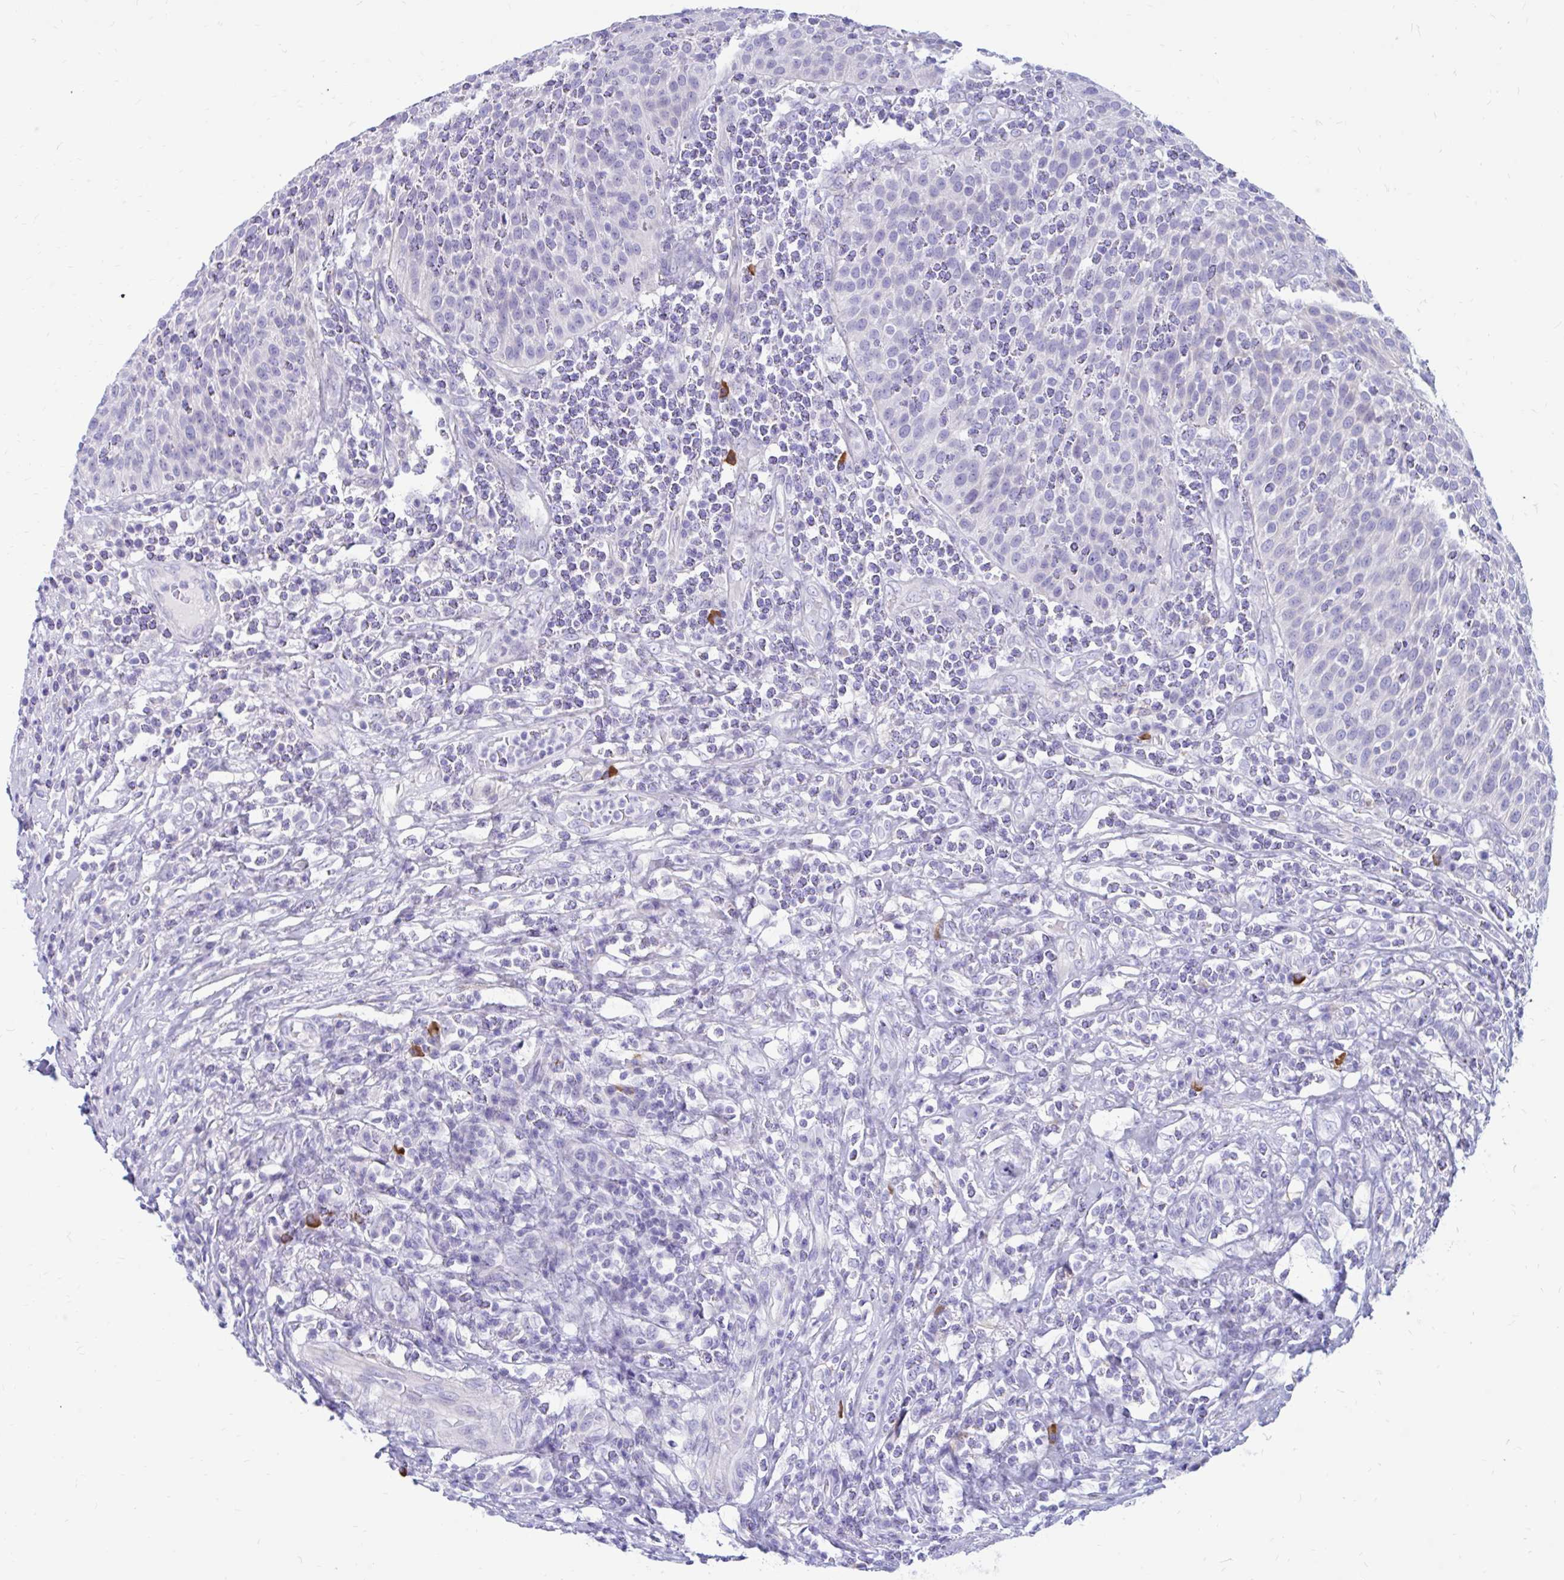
{"staining": {"intensity": "negative", "quantity": "none", "location": "none"}, "tissue": "urothelial cancer", "cell_type": "Tumor cells", "image_type": "cancer", "snomed": [{"axis": "morphology", "description": "Urothelial carcinoma, High grade"}, {"axis": "topography", "description": "Urinary bladder"}], "caption": "IHC photomicrograph of human urothelial carcinoma (high-grade) stained for a protein (brown), which shows no staining in tumor cells.", "gene": "IGSF5", "patient": {"sex": "female", "age": 70}}